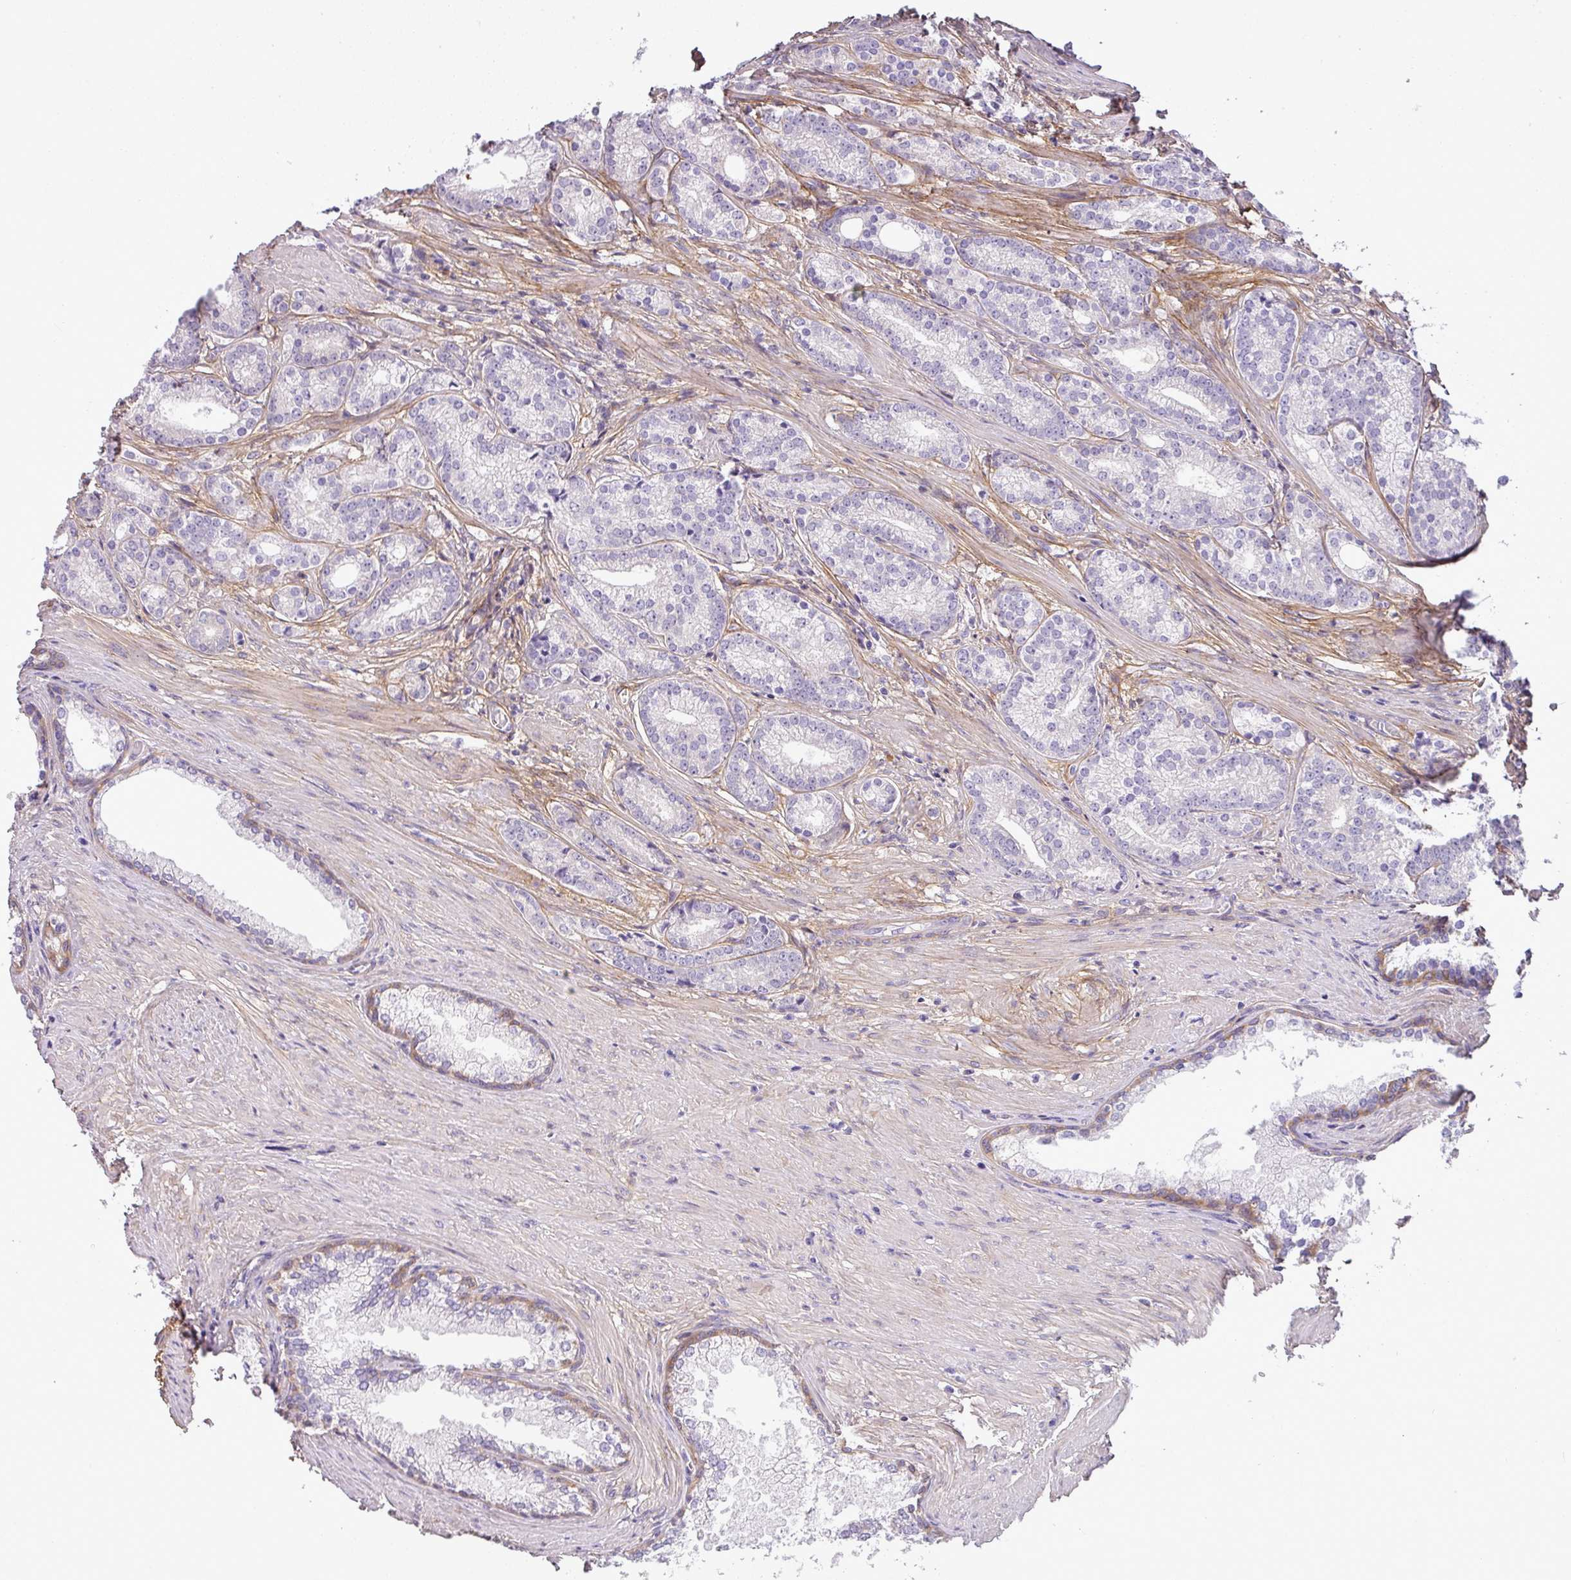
{"staining": {"intensity": "negative", "quantity": "none", "location": "none"}, "tissue": "prostate cancer", "cell_type": "Tumor cells", "image_type": "cancer", "snomed": [{"axis": "morphology", "description": "Adenocarcinoma, Low grade"}, {"axis": "topography", "description": "Prostate"}], "caption": "Immunohistochemistry (IHC) micrograph of neoplastic tissue: prostate low-grade adenocarcinoma stained with DAB displays no significant protein positivity in tumor cells. (Brightfield microscopy of DAB immunohistochemistry at high magnification).", "gene": "PARD6G", "patient": {"sex": "male", "age": 71}}